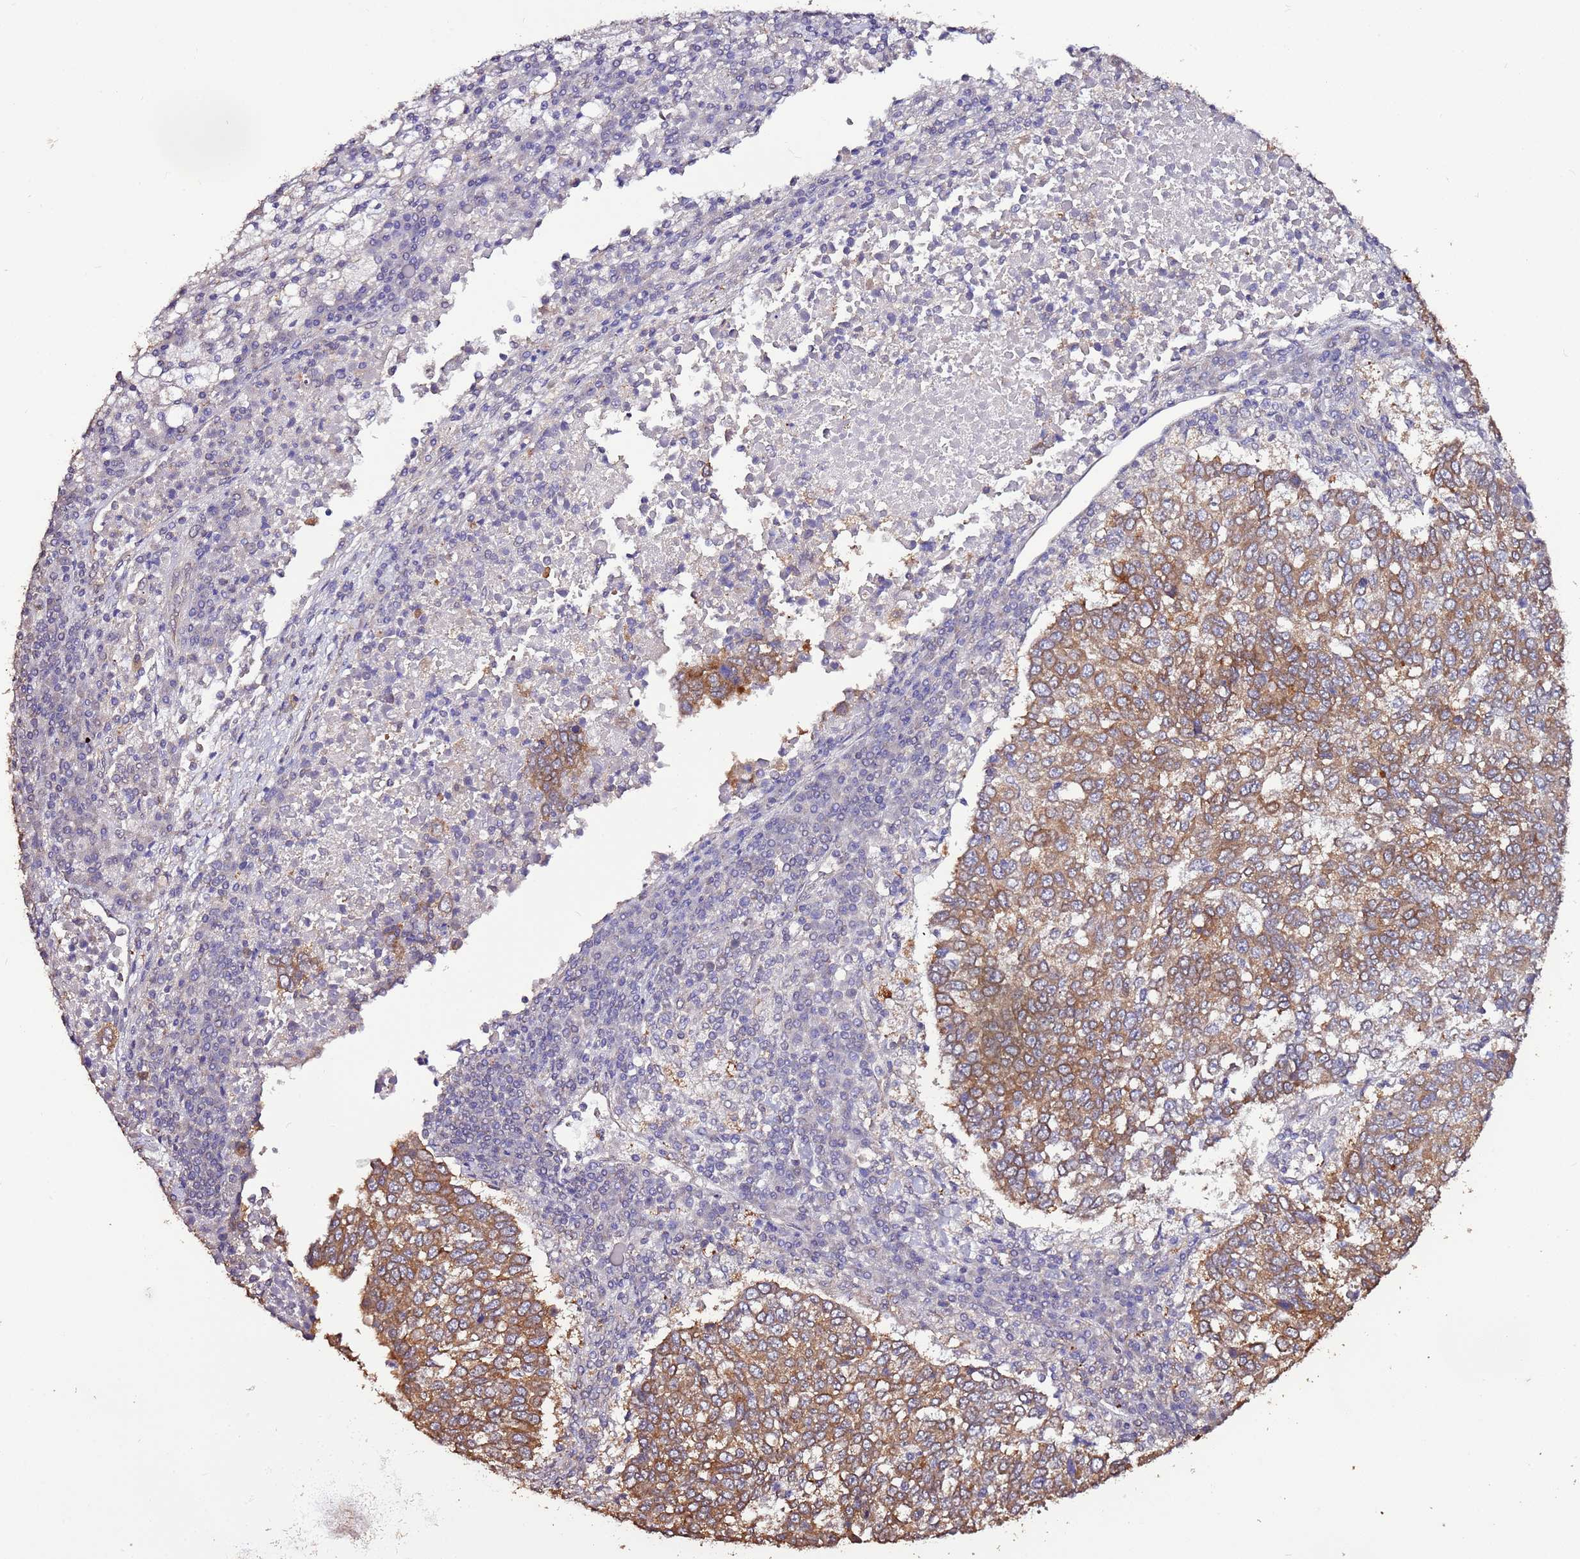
{"staining": {"intensity": "moderate", "quantity": ">75%", "location": "cytoplasmic/membranous"}, "tissue": "lung cancer", "cell_type": "Tumor cells", "image_type": "cancer", "snomed": [{"axis": "morphology", "description": "Squamous cell carcinoma, NOS"}, {"axis": "topography", "description": "Lung"}], "caption": "Squamous cell carcinoma (lung) tissue shows moderate cytoplasmic/membranous expression in approximately >75% of tumor cells (brown staining indicates protein expression, while blue staining denotes nuclei).", "gene": "SLC41A3", "patient": {"sex": "male", "age": 73}}